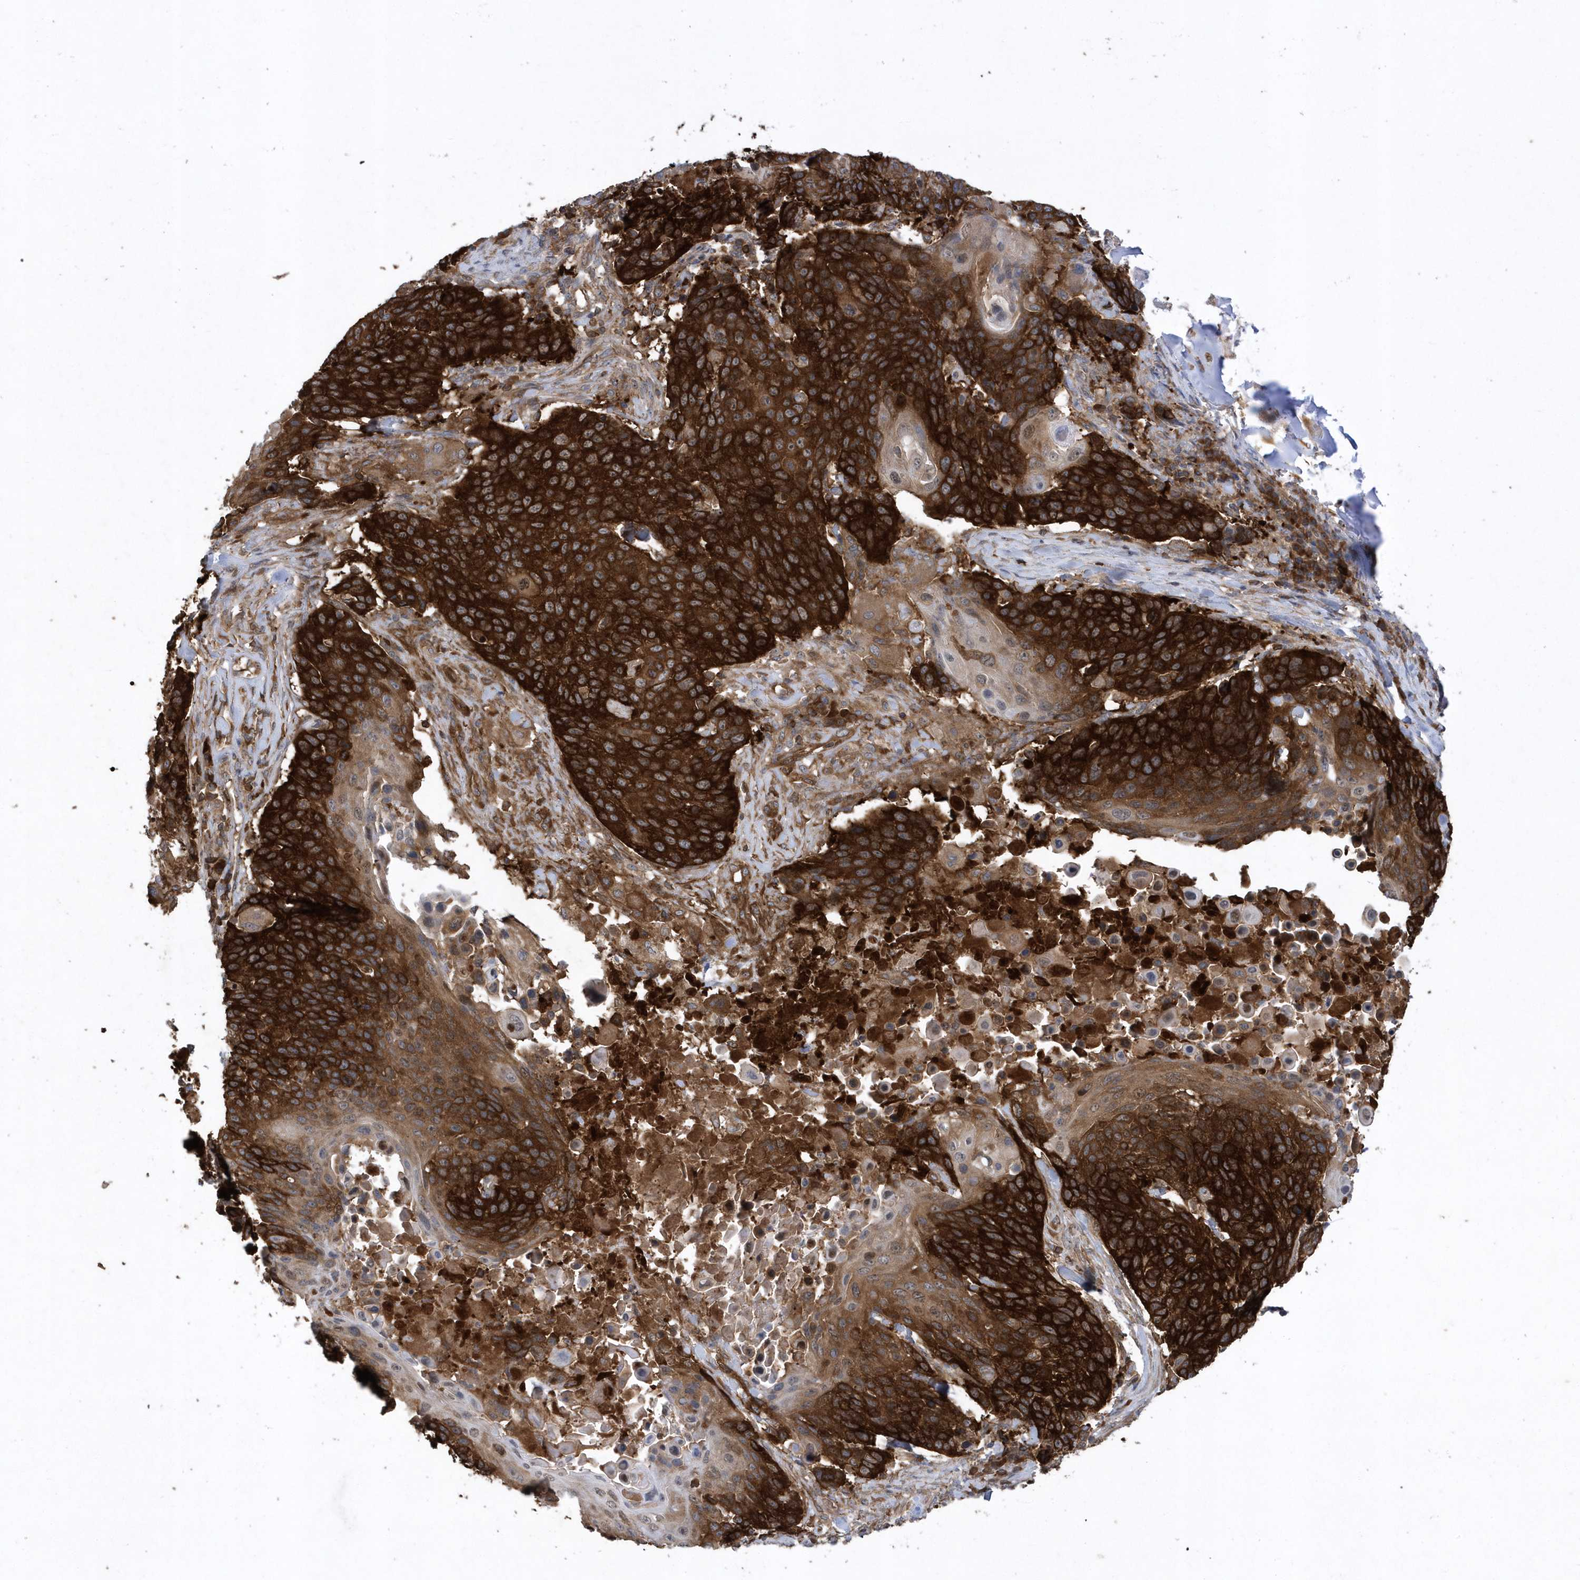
{"staining": {"intensity": "strong", "quantity": ">75%", "location": "cytoplasmic/membranous"}, "tissue": "lung cancer", "cell_type": "Tumor cells", "image_type": "cancer", "snomed": [{"axis": "morphology", "description": "Squamous cell carcinoma, NOS"}, {"axis": "topography", "description": "Lung"}], "caption": "A brown stain highlights strong cytoplasmic/membranous expression of a protein in lung cancer tumor cells. (IHC, brightfield microscopy, high magnification).", "gene": "PAICS", "patient": {"sex": "male", "age": 66}}